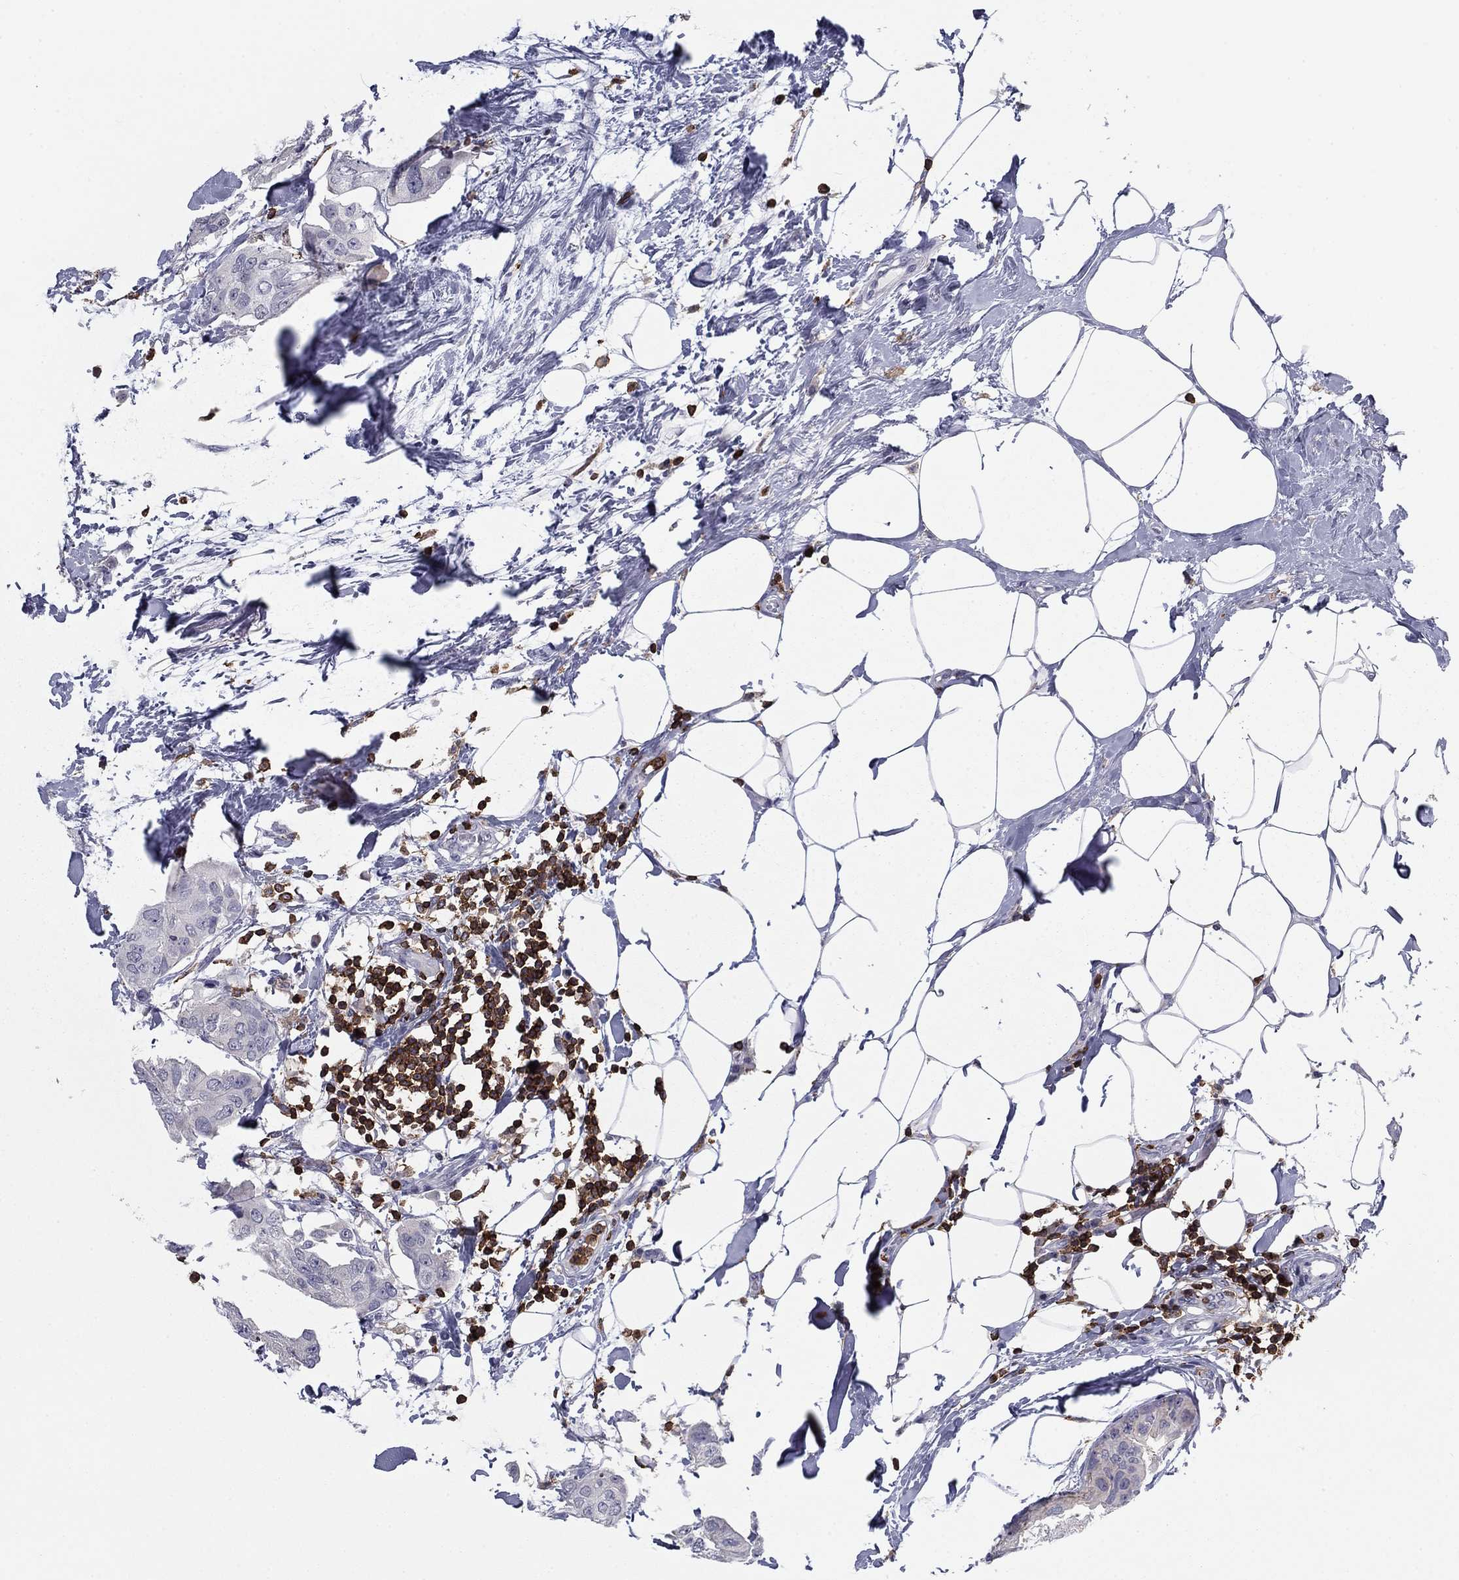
{"staining": {"intensity": "negative", "quantity": "none", "location": "none"}, "tissue": "breast cancer", "cell_type": "Tumor cells", "image_type": "cancer", "snomed": [{"axis": "morphology", "description": "Normal tissue, NOS"}, {"axis": "morphology", "description": "Duct carcinoma"}, {"axis": "topography", "description": "Breast"}], "caption": "Immunohistochemistry photomicrograph of infiltrating ductal carcinoma (breast) stained for a protein (brown), which exhibits no staining in tumor cells.", "gene": "ARHGAP27", "patient": {"sex": "female", "age": 40}}